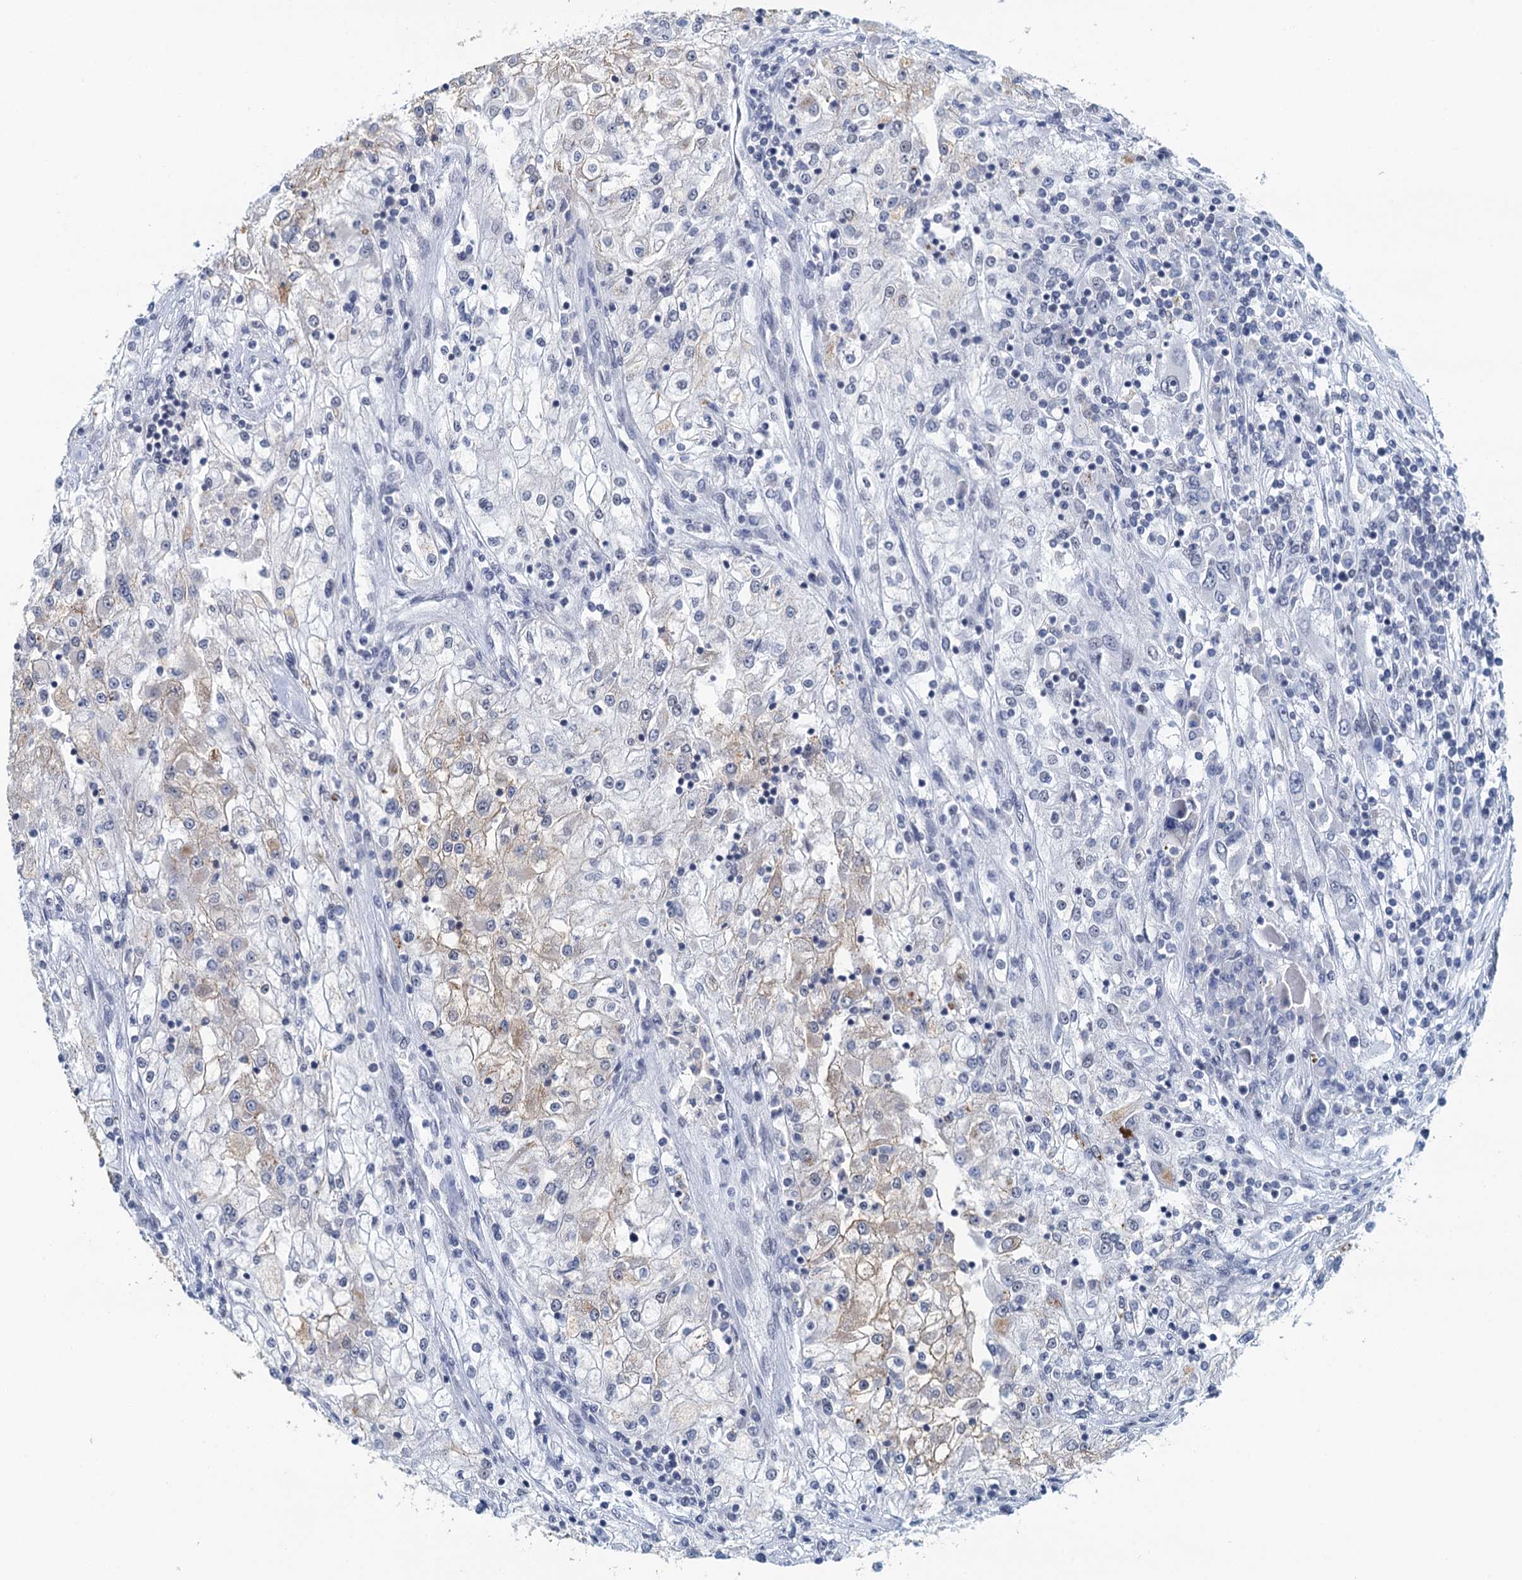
{"staining": {"intensity": "weak", "quantity": "<25%", "location": "cytoplasmic/membranous"}, "tissue": "renal cancer", "cell_type": "Tumor cells", "image_type": "cancer", "snomed": [{"axis": "morphology", "description": "Adenocarcinoma, NOS"}, {"axis": "topography", "description": "Kidney"}], "caption": "Immunohistochemistry image of adenocarcinoma (renal) stained for a protein (brown), which exhibits no positivity in tumor cells.", "gene": "EPS8L1", "patient": {"sex": "female", "age": 52}}